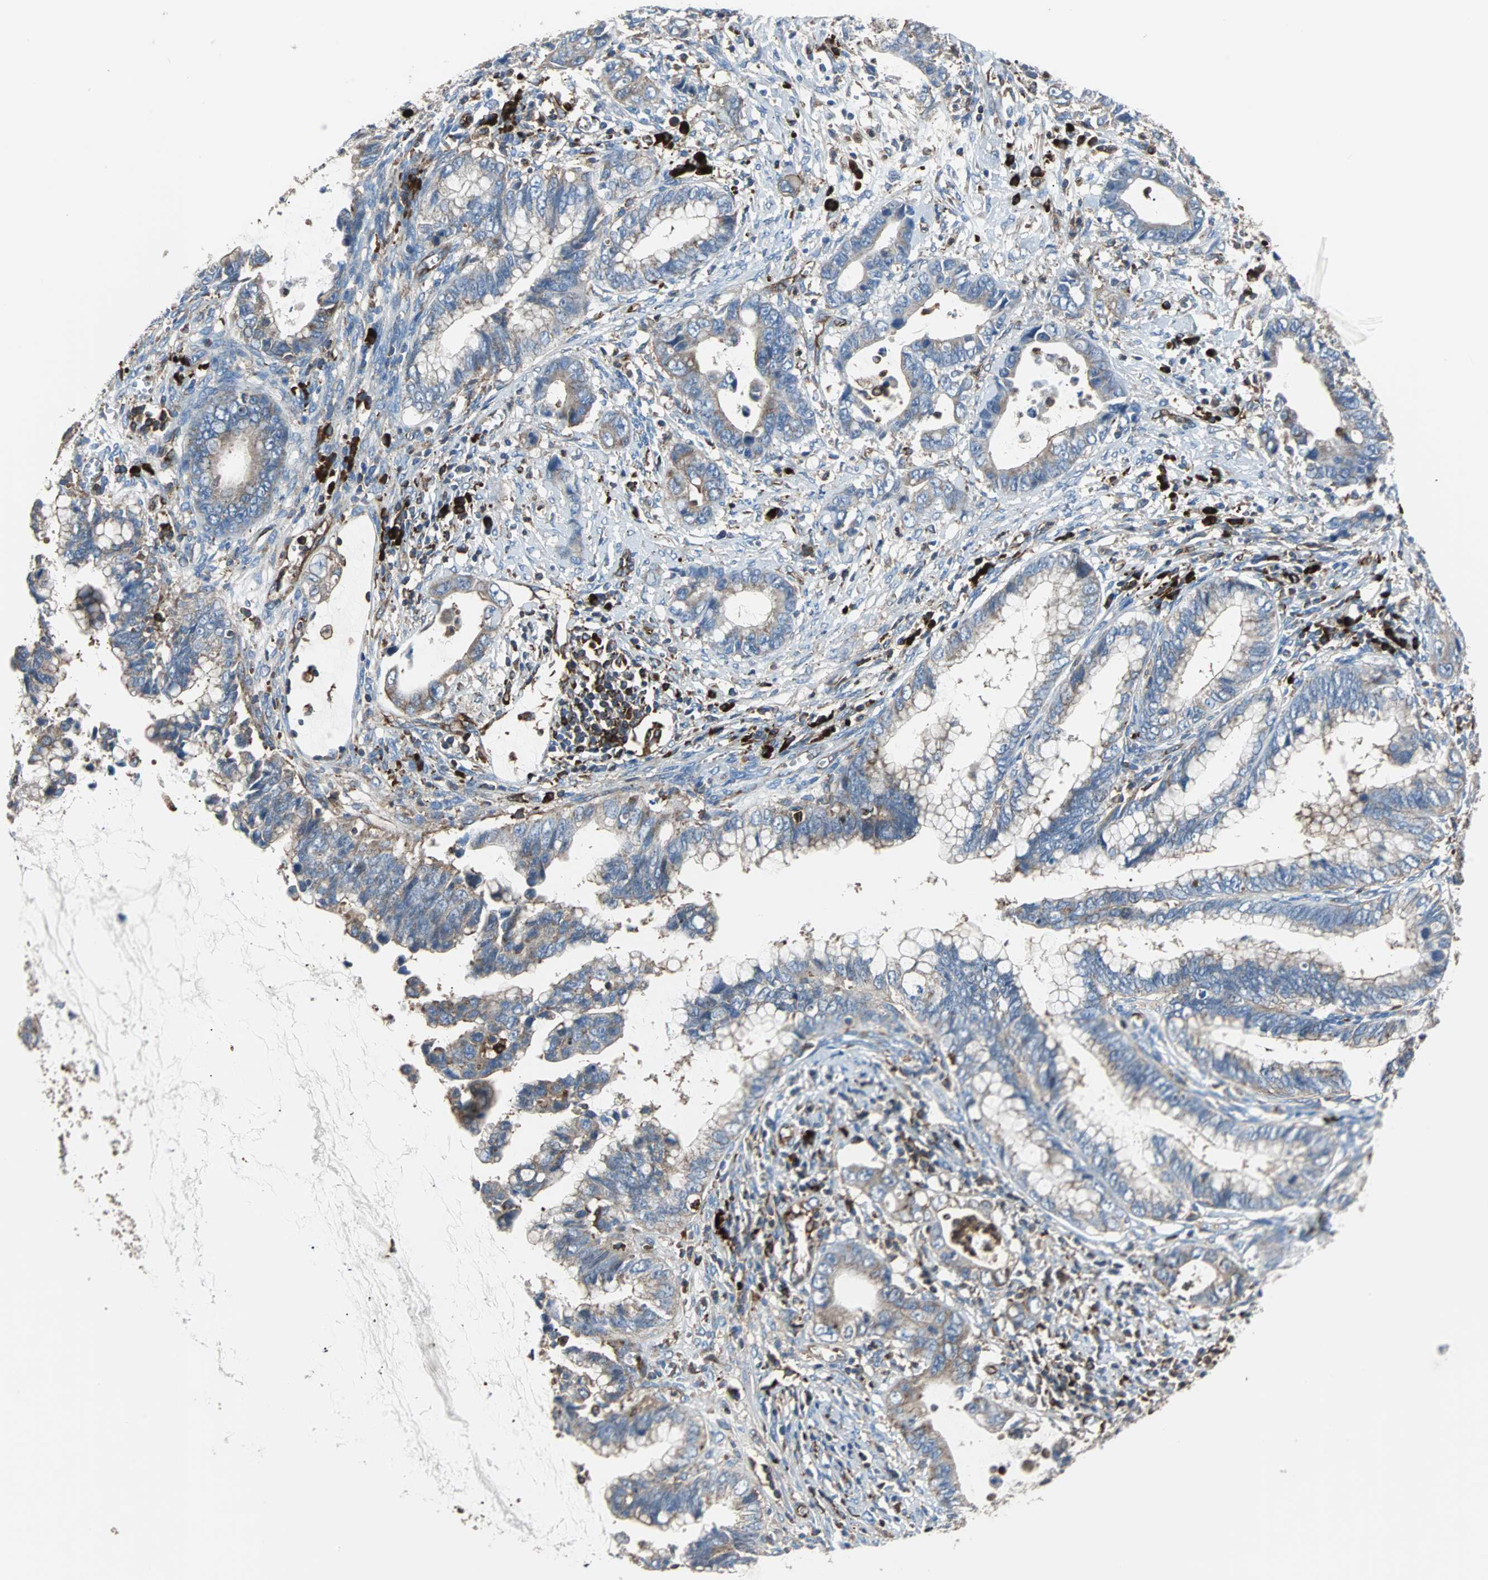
{"staining": {"intensity": "weak", "quantity": ">75%", "location": "cytoplasmic/membranous"}, "tissue": "cervical cancer", "cell_type": "Tumor cells", "image_type": "cancer", "snomed": [{"axis": "morphology", "description": "Adenocarcinoma, NOS"}, {"axis": "topography", "description": "Cervix"}], "caption": "Protein expression analysis of cervical cancer (adenocarcinoma) demonstrates weak cytoplasmic/membranous expression in about >75% of tumor cells.", "gene": "PLCG2", "patient": {"sex": "female", "age": 44}}